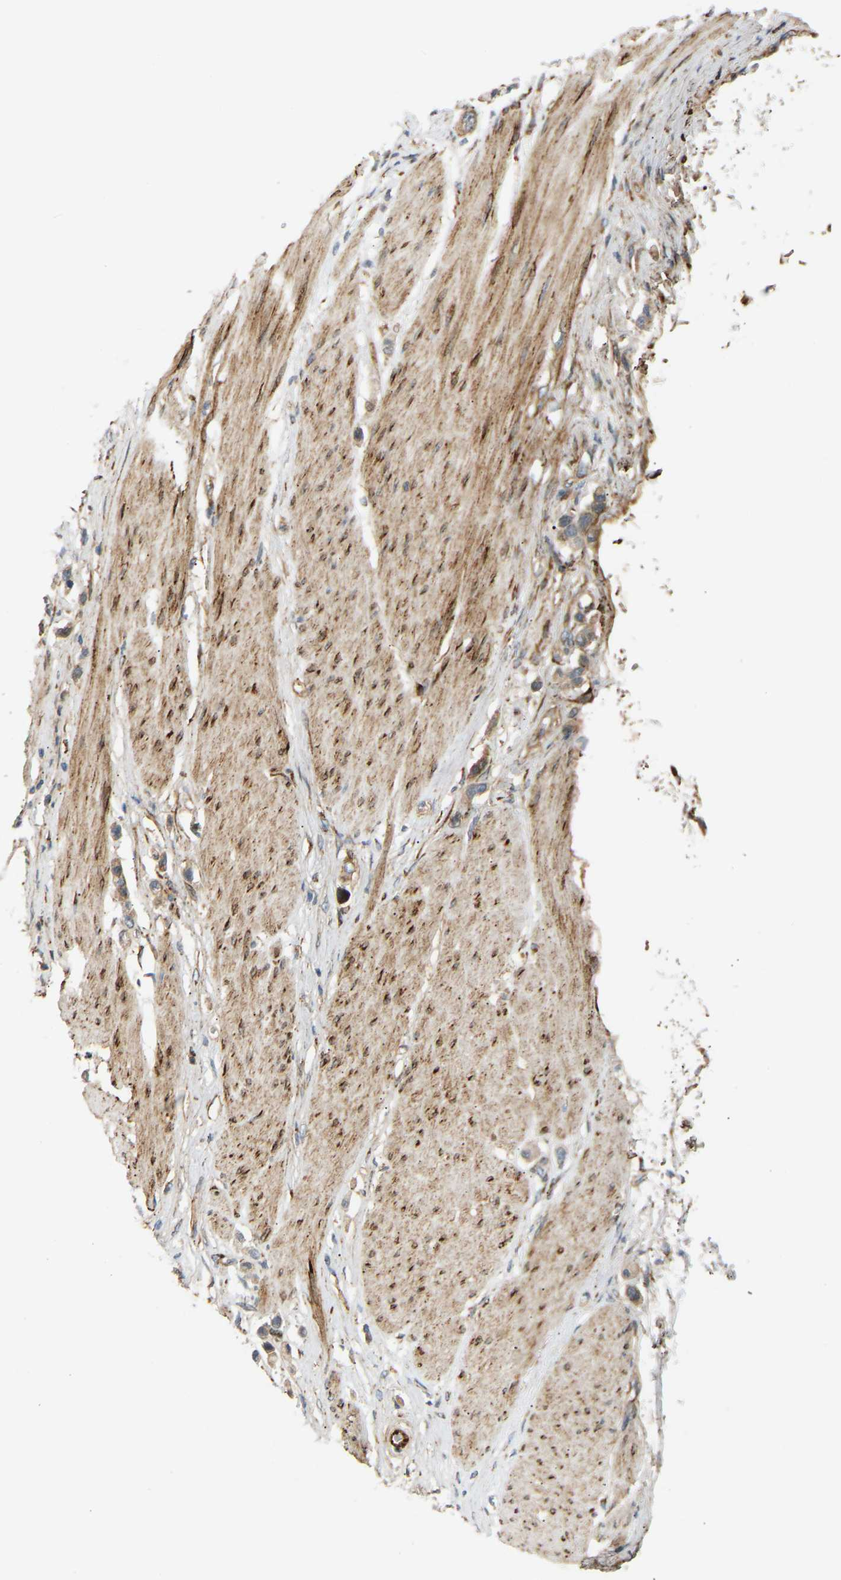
{"staining": {"intensity": "weak", "quantity": "25%-75%", "location": "cytoplasmic/membranous"}, "tissue": "stomach cancer", "cell_type": "Tumor cells", "image_type": "cancer", "snomed": [{"axis": "morphology", "description": "Adenocarcinoma, NOS"}, {"axis": "topography", "description": "Stomach"}], "caption": "A brown stain shows weak cytoplasmic/membranous positivity of a protein in stomach cancer tumor cells.", "gene": "PLCG2", "patient": {"sex": "female", "age": 65}}